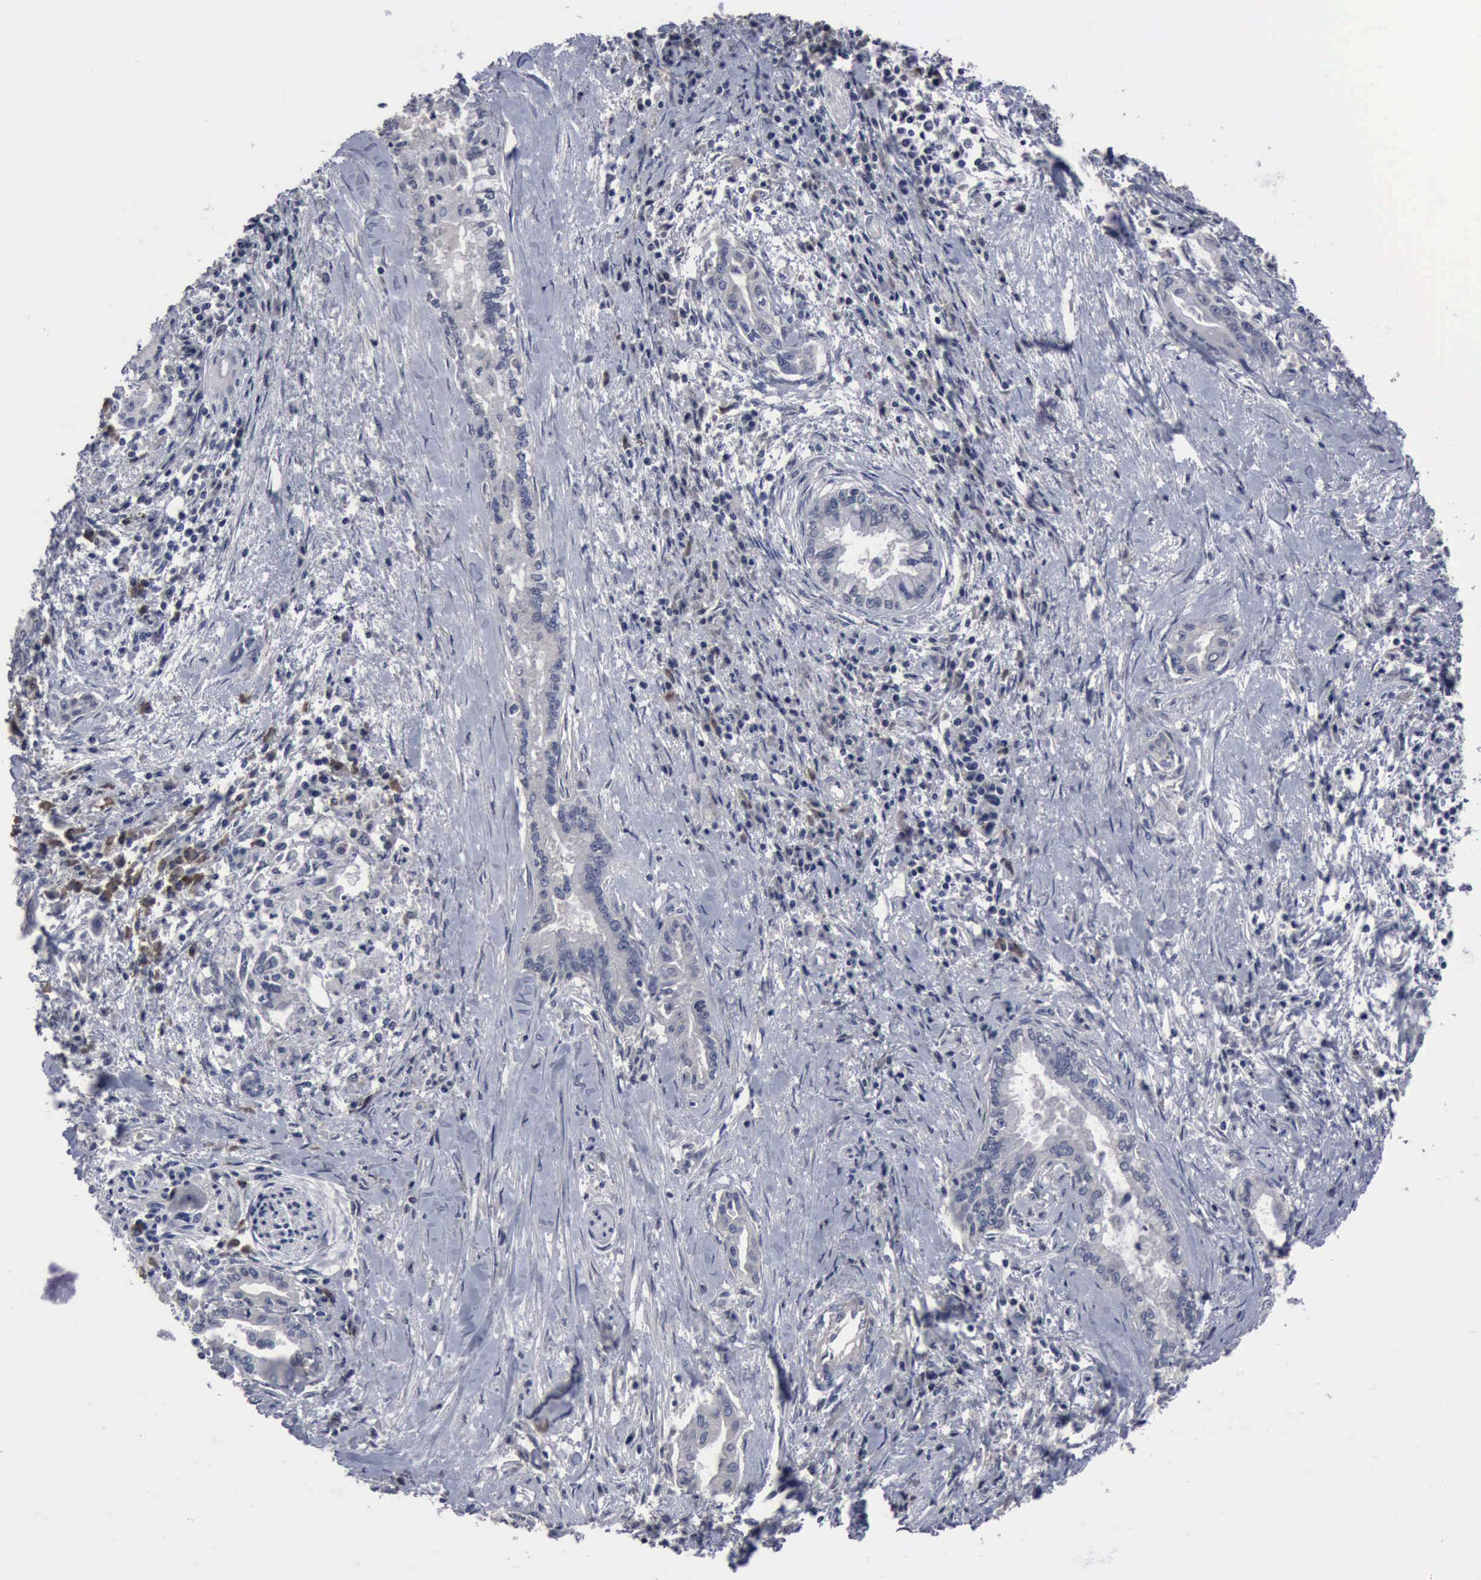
{"staining": {"intensity": "negative", "quantity": "none", "location": "none"}, "tissue": "pancreatic cancer", "cell_type": "Tumor cells", "image_type": "cancer", "snomed": [{"axis": "morphology", "description": "Adenocarcinoma, NOS"}, {"axis": "topography", "description": "Pancreas"}], "caption": "Tumor cells are negative for brown protein staining in adenocarcinoma (pancreatic).", "gene": "MYO18B", "patient": {"sex": "female", "age": 64}}